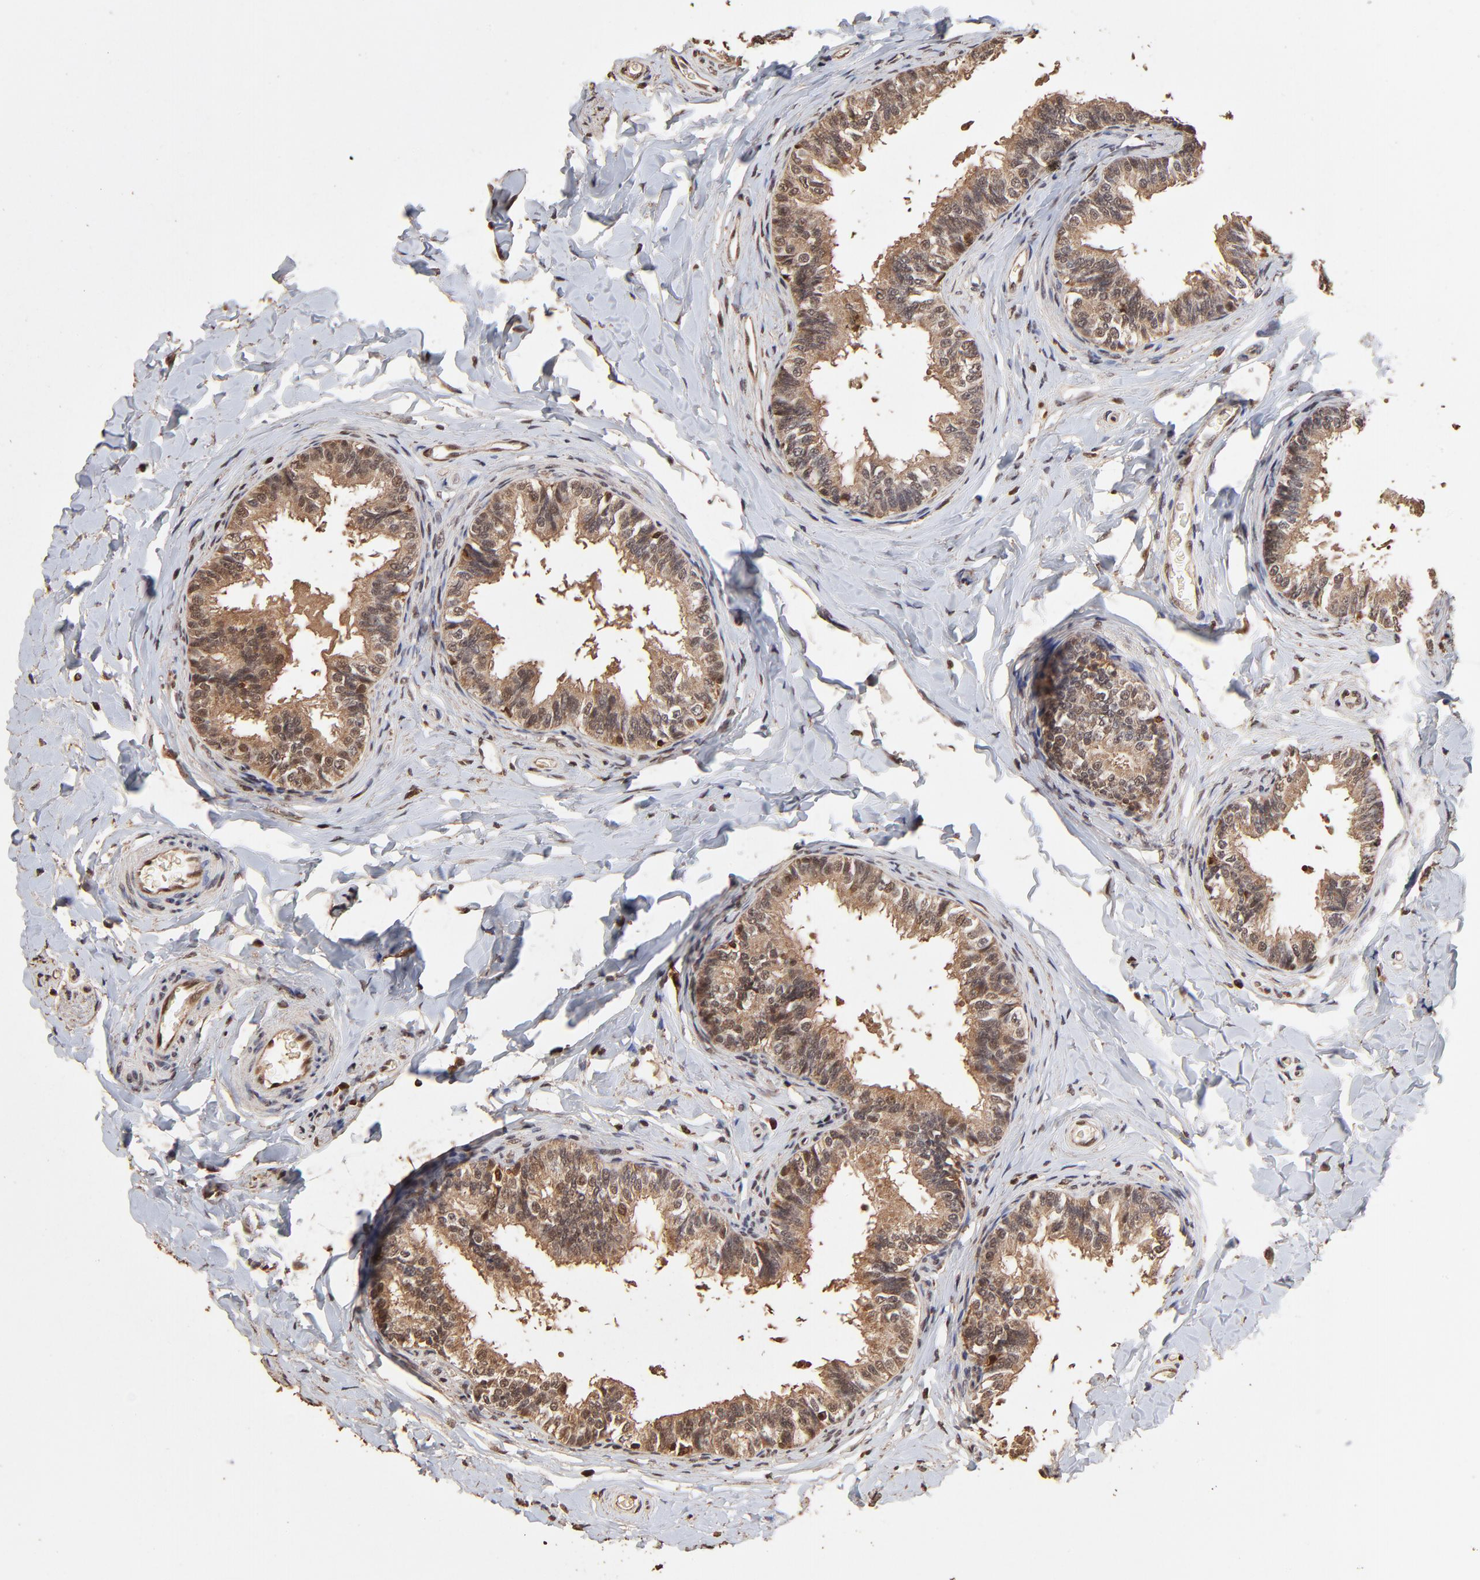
{"staining": {"intensity": "moderate", "quantity": "25%-75%", "location": "nuclear"}, "tissue": "epididymis", "cell_type": "Glandular cells", "image_type": "normal", "snomed": [{"axis": "morphology", "description": "Normal tissue, NOS"}, {"axis": "topography", "description": "Epididymis"}], "caption": "Immunohistochemistry photomicrograph of unremarkable epididymis stained for a protein (brown), which displays medium levels of moderate nuclear positivity in about 25%-75% of glandular cells.", "gene": "CASP1", "patient": {"sex": "male", "age": 26}}